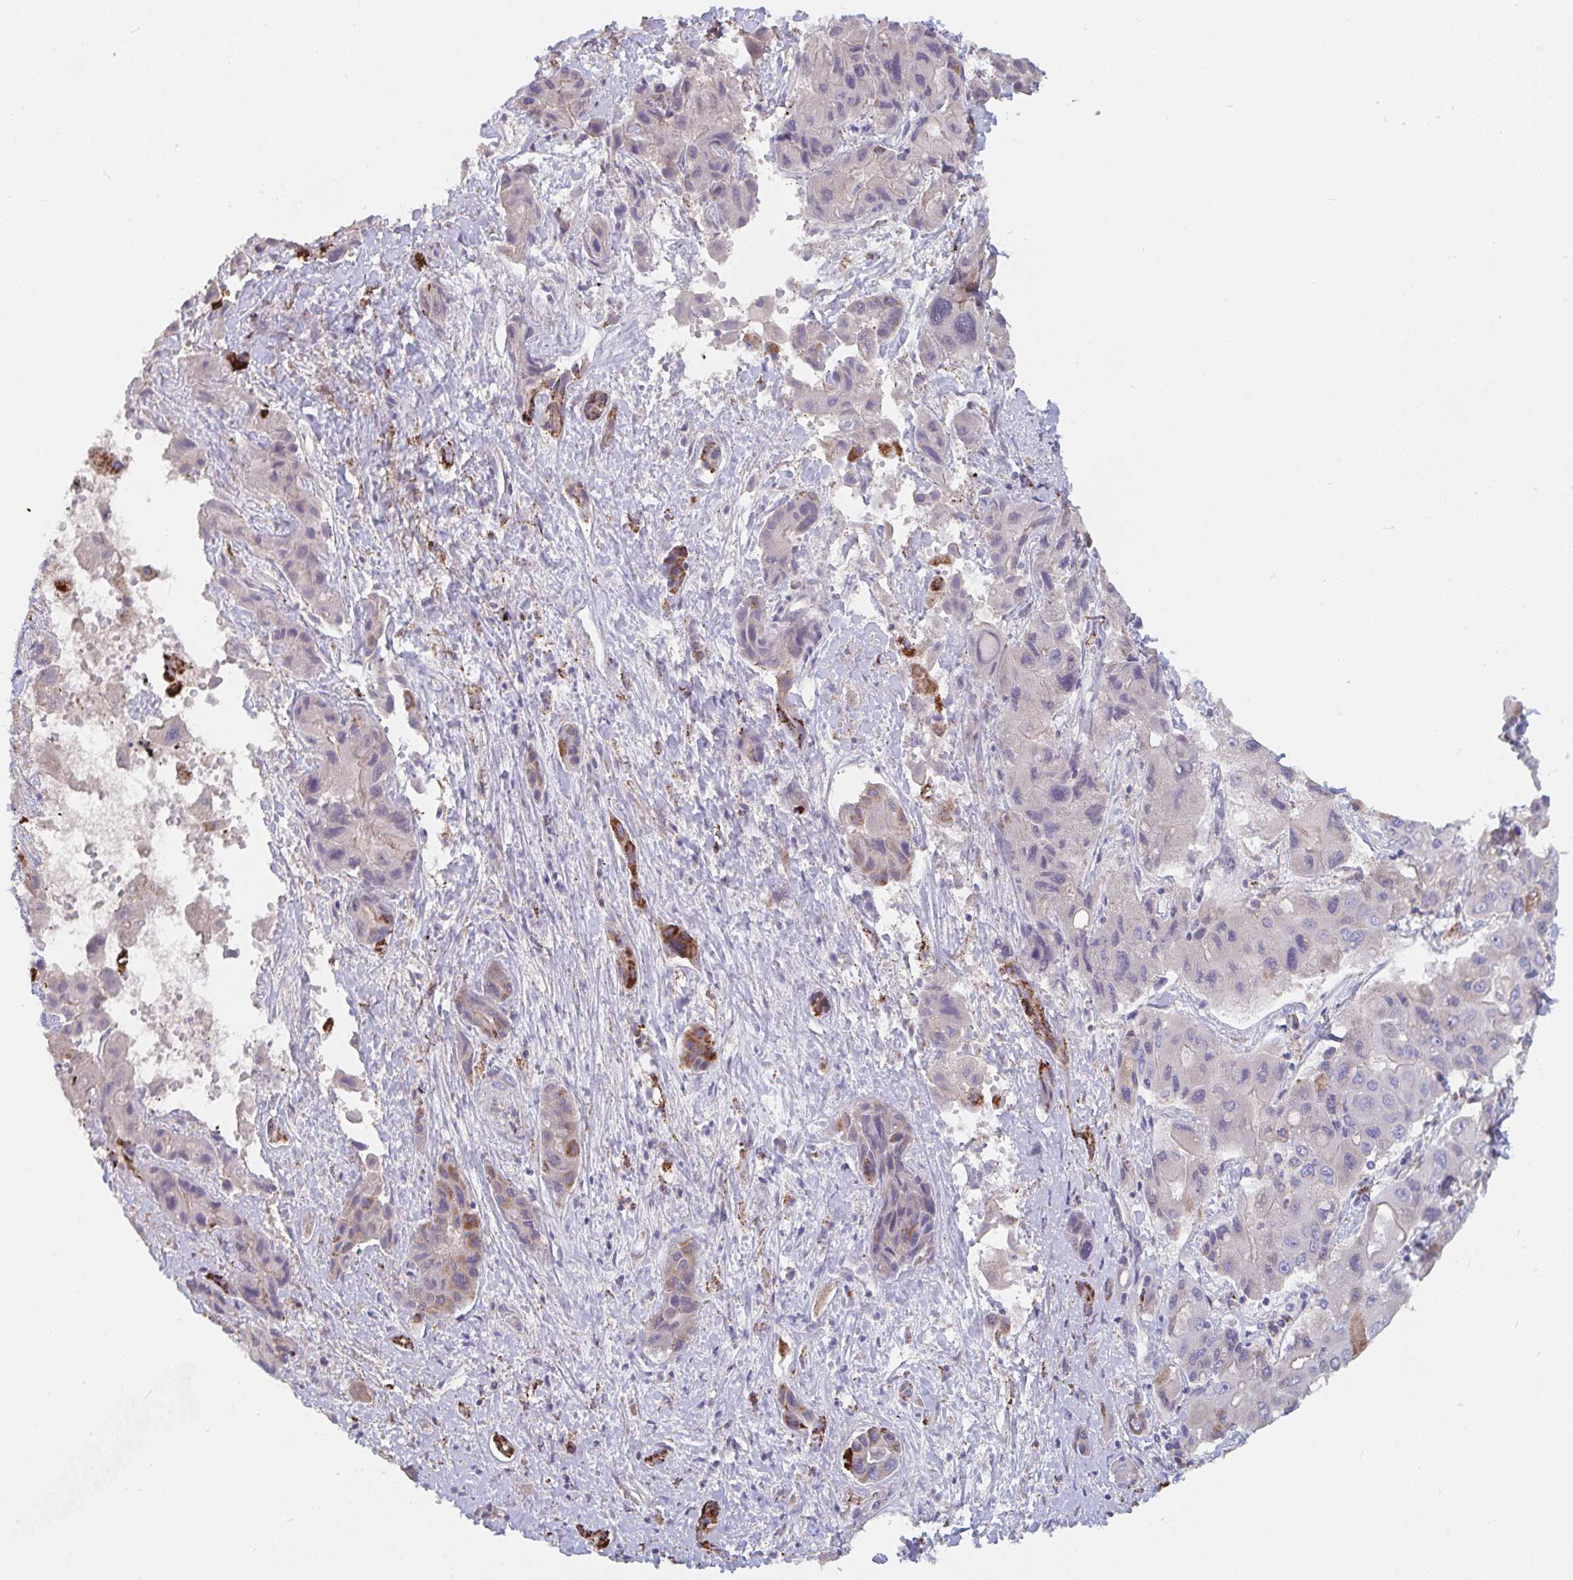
{"staining": {"intensity": "strong", "quantity": "<25%", "location": "cytoplasmic/membranous"}, "tissue": "liver cancer", "cell_type": "Tumor cells", "image_type": "cancer", "snomed": [{"axis": "morphology", "description": "Cholangiocarcinoma"}, {"axis": "topography", "description": "Liver"}], "caption": "This is an image of immunohistochemistry staining of liver cancer, which shows strong expression in the cytoplasmic/membranous of tumor cells.", "gene": "FAM156B", "patient": {"sex": "male", "age": 67}}